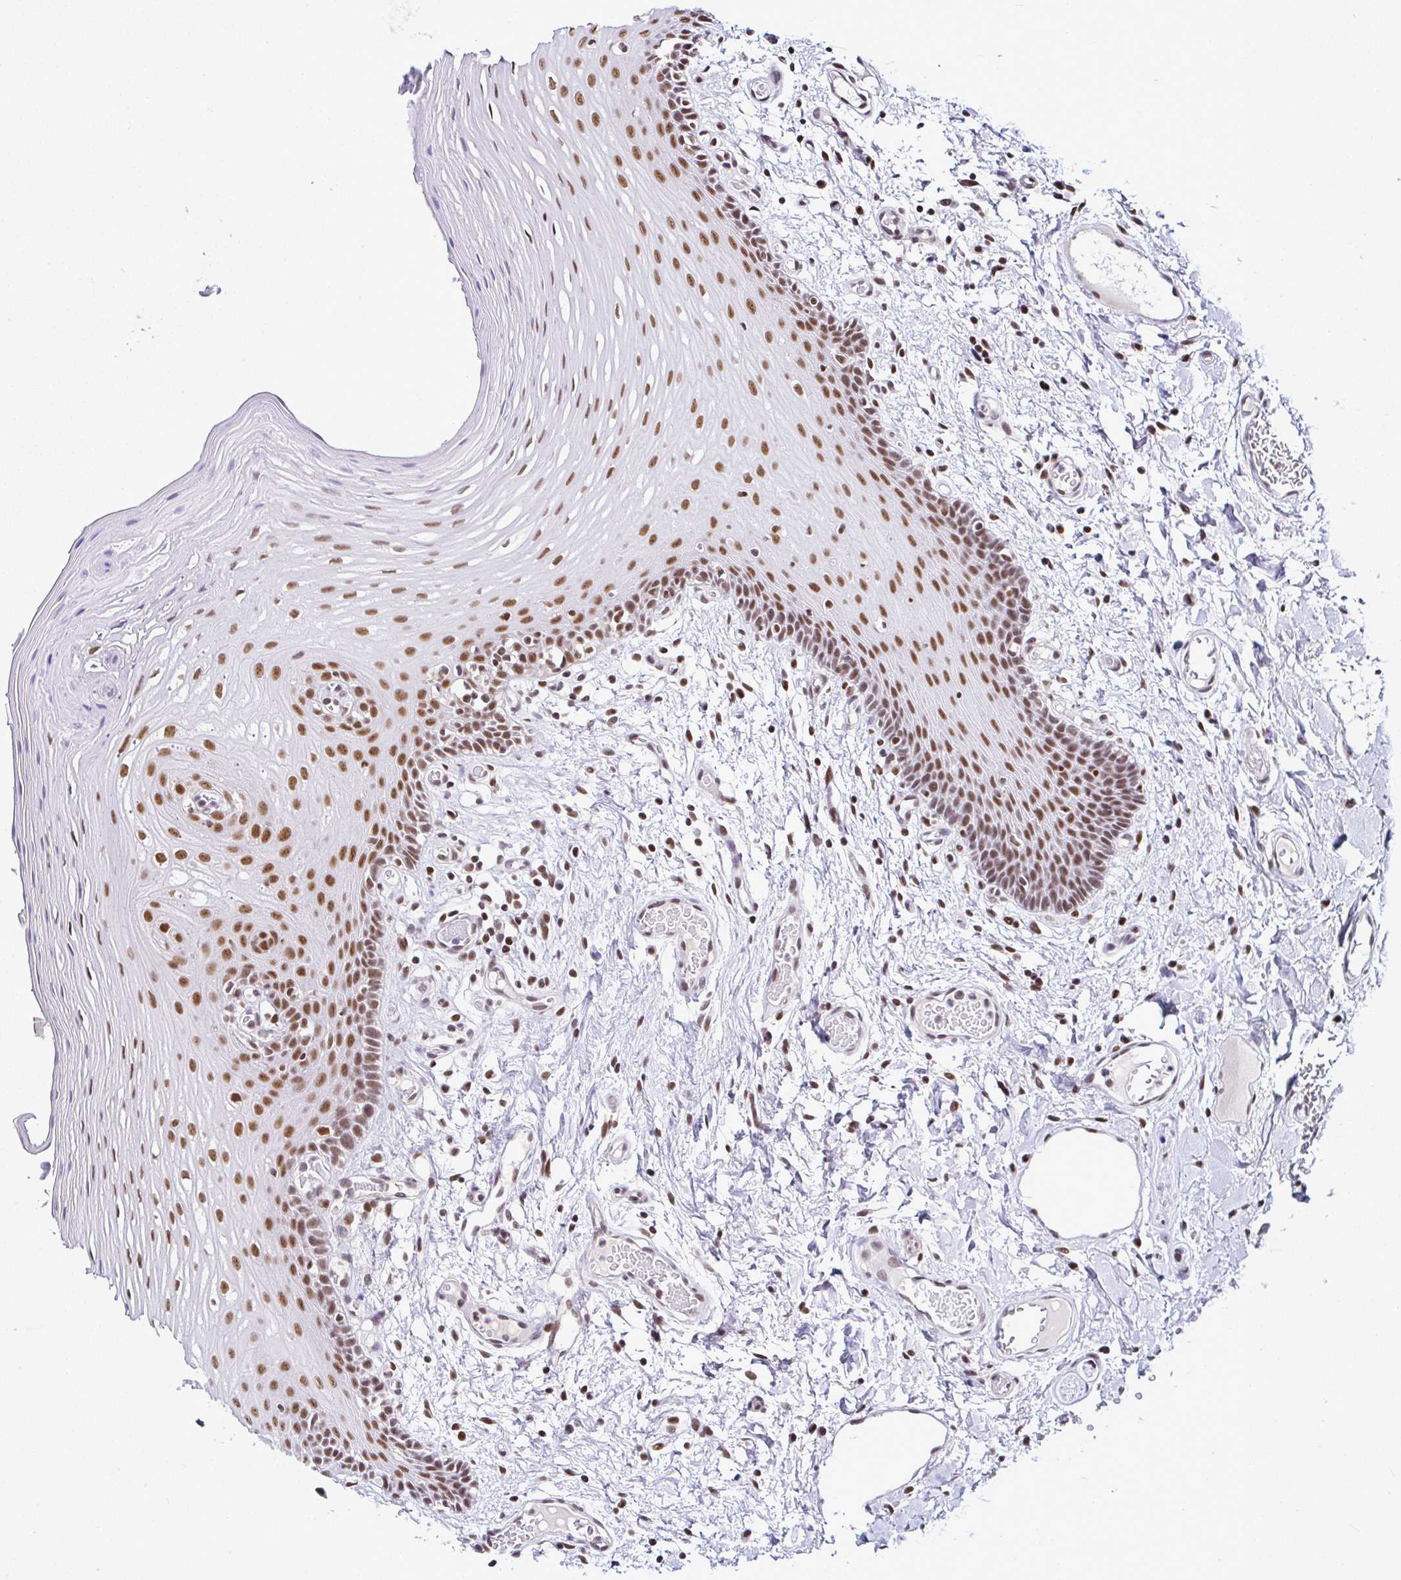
{"staining": {"intensity": "moderate", "quantity": ">75%", "location": "nuclear"}, "tissue": "oral mucosa", "cell_type": "Squamous epithelial cells", "image_type": "normal", "snomed": [{"axis": "morphology", "description": "Normal tissue, NOS"}, {"axis": "topography", "description": "Oral tissue"}, {"axis": "topography", "description": "Tounge, NOS"}], "caption": "Protein expression analysis of unremarkable oral mucosa exhibits moderate nuclear staining in approximately >75% of squamous epithelial cells.", "gene": "DR1", "patient": {"sex": "female", "age": 60}}